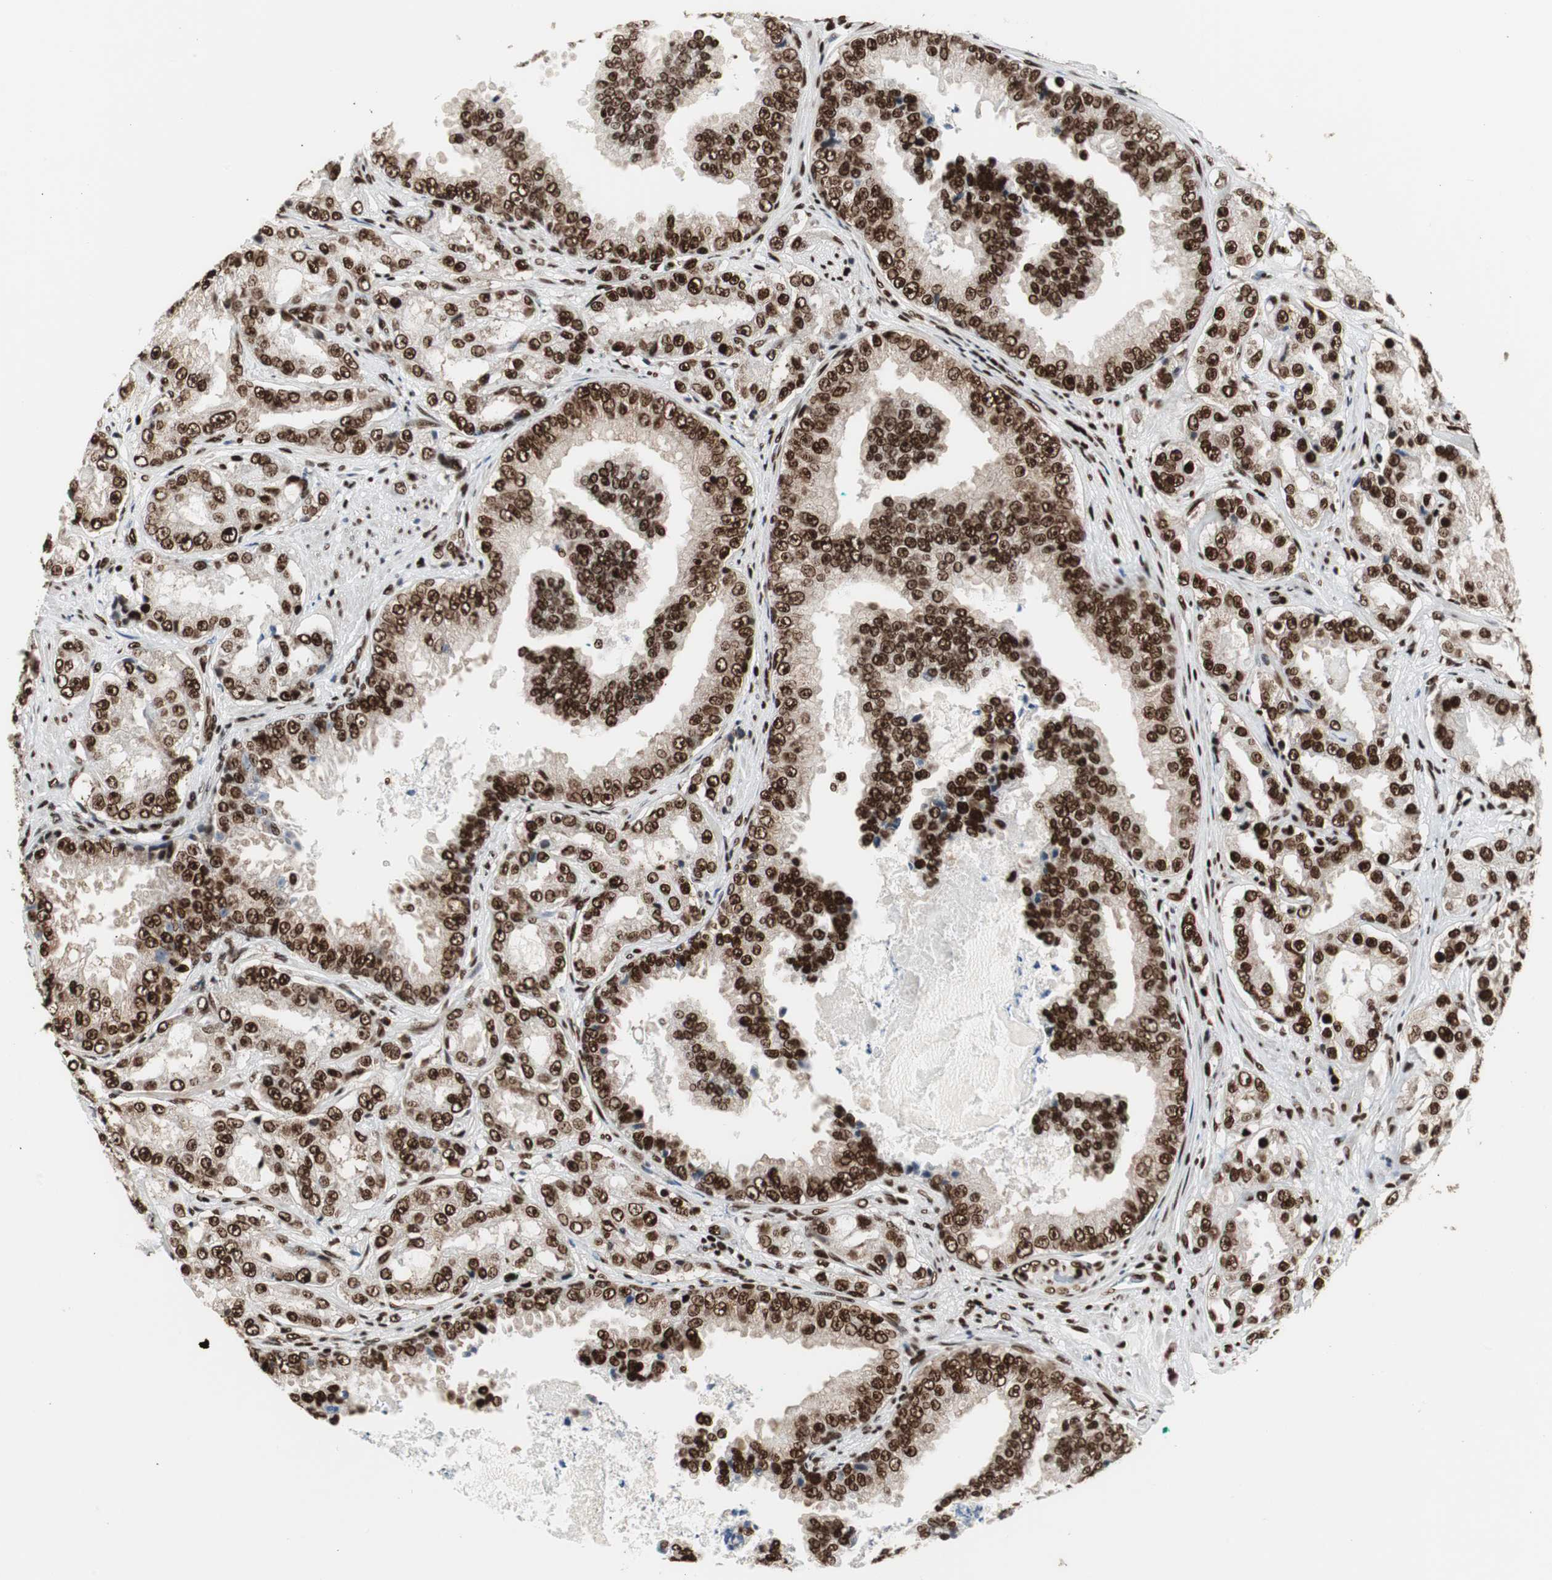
{"staining": {"intensity": "strong", "quantity": ">75%", "location": "cytoplasmic/membranous,nuclear"}, "tissue": "prostate cancer", "cell_type": "Tumor cells", "image_type": "cancer", "snomed": [{"axis": "morphology", "description": "Adenocarcinoma, High grade"}, {"axis": "topography", "description": "Prostate"}], "caption": "This is an image of immunohistochemistry (IHC) staining of prostate cancer (high-grade adenocarcinoma), which shows strong expression in the cytoplasmic/membranous and nuclear of tumor cells.", "gene": "MTA2", "patient": {"sex": "male", "age": 73}}